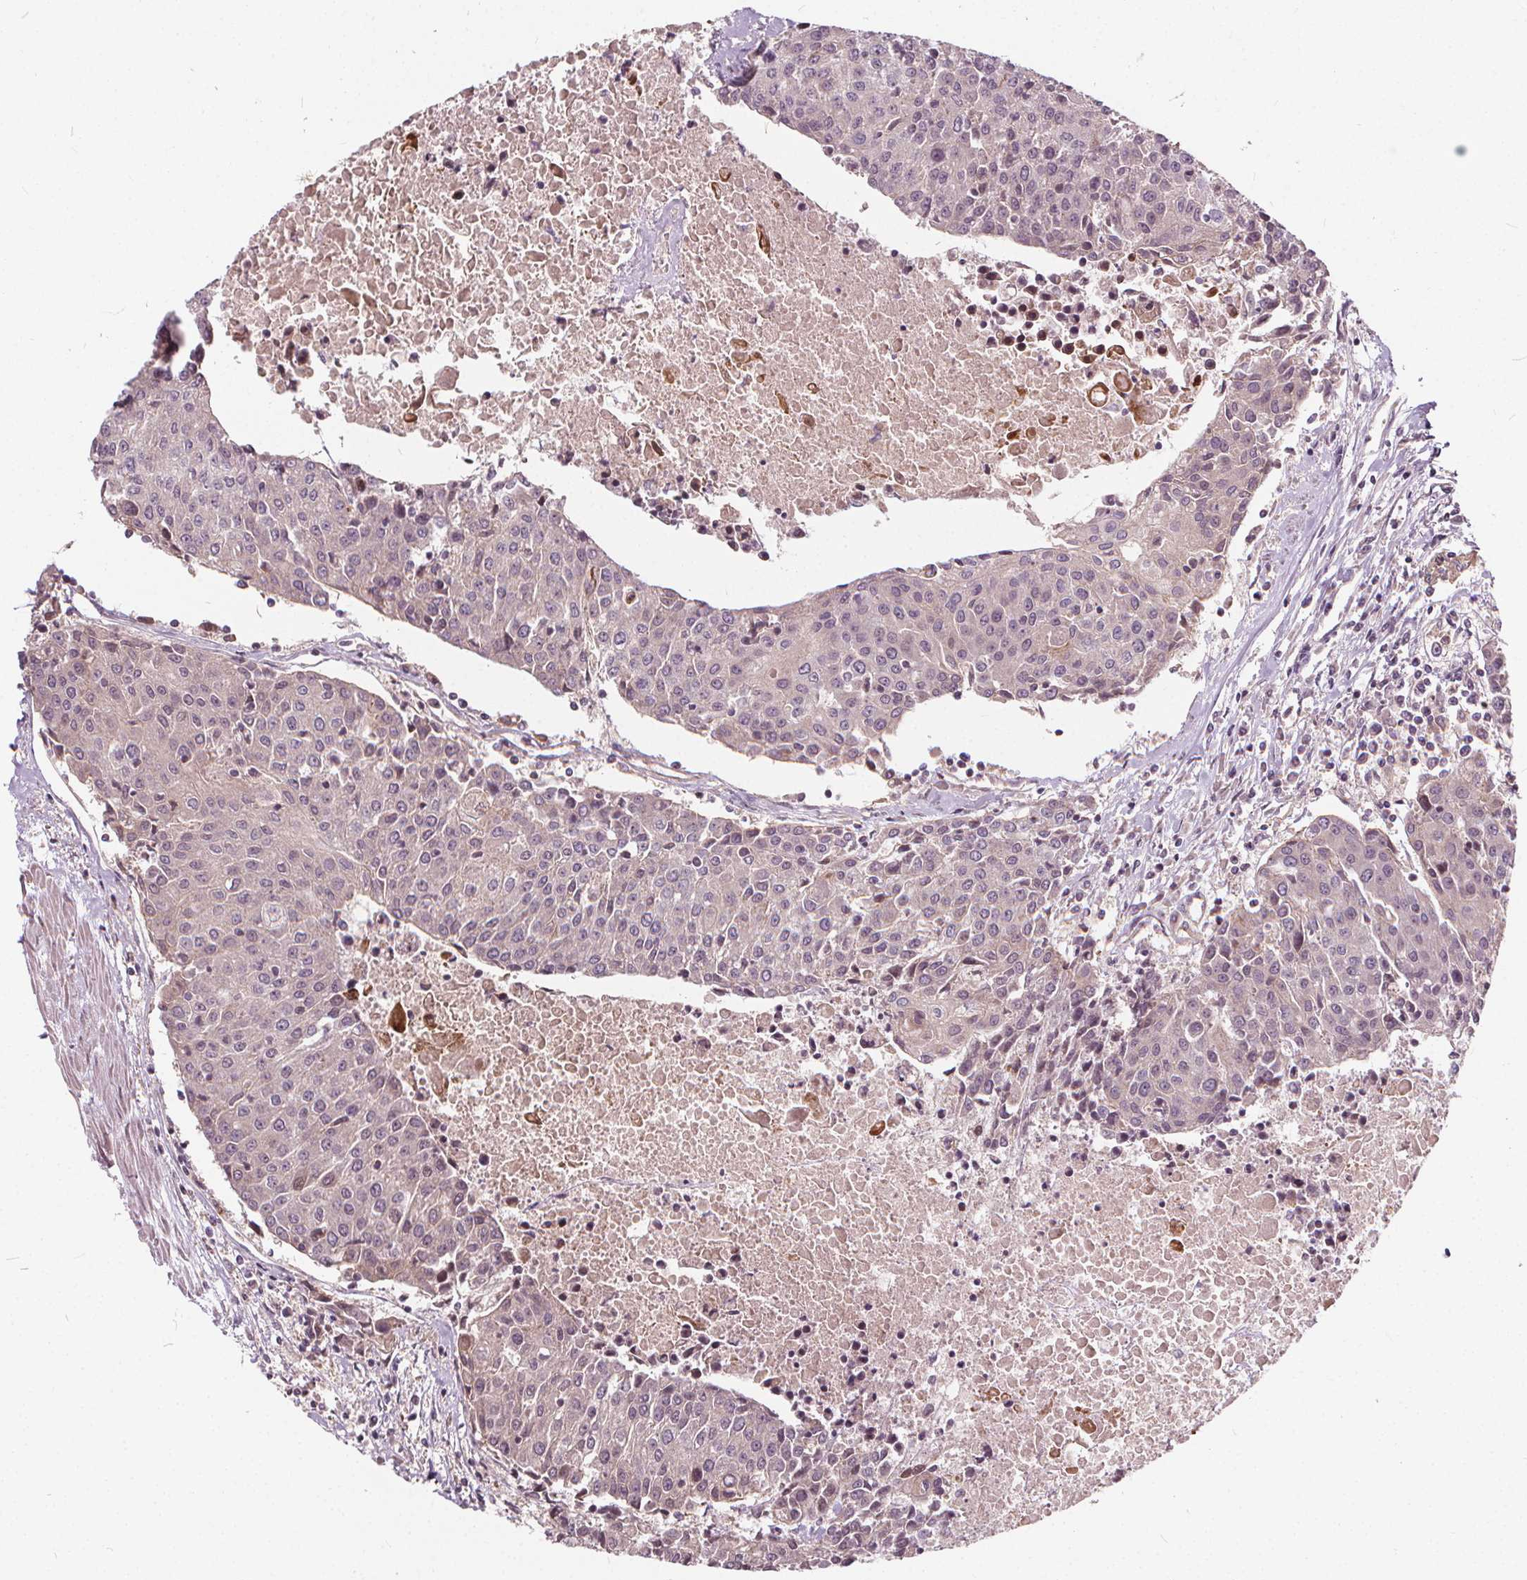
{"staining": {"intensity": "negative", "quantity": "none", "location": "none"}, "tissue": "urothelial cancer", "cell_type": "Tumor cells", "image_type": "cancer", "snomed": [{"axis": "morphology", "description": "Urothelial carcinoma, High grade"}, {"axis": "topography", "description": "Urinary bladder"}], "caption": "This is an immunohistochemistry micrograph of human urothelial carcinoma (high-grade). There is no expression in tumor cells.", "gene": "INPP5E", "patient": {"sex": "female", "age": 85}}